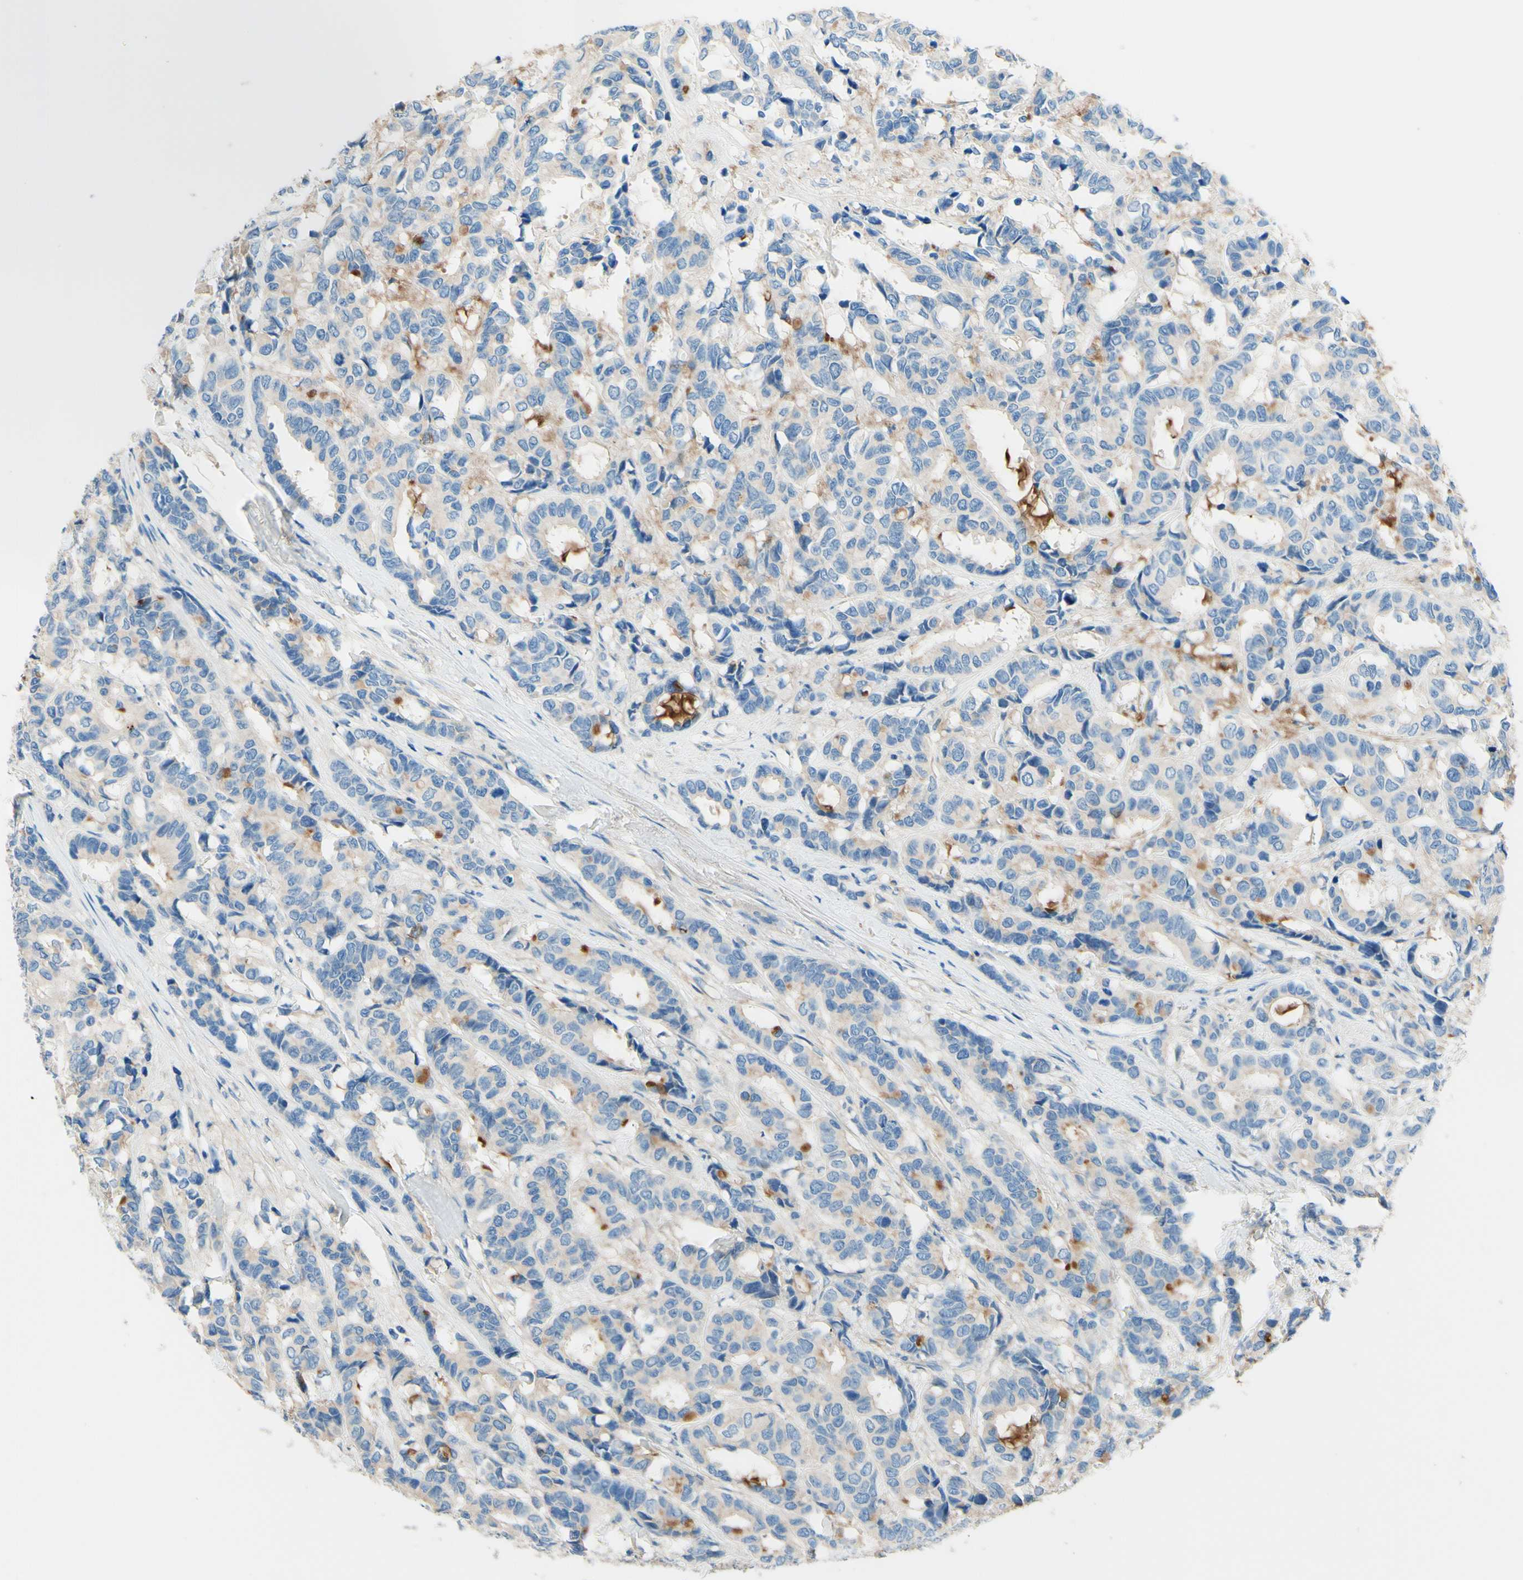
{"staining": {"intensity": "weak", "quantity": "<25%", "location": "cytoplasmic/membranous"}, "tissue": "breast cancer", "cell_type": "Tumor cells", "image_type": "cancer", "snomed": [{"axis": "morphology", "description": "Duct carcinoma"}, {"axis": "topography", "description": "Breast"}], "caption": "Immunohistochemistry (IHC) of breast infiltrating ductal carcinoma exhibits no expression in tumor cells.", "gene": "PASD1", "patient": {"sex": "female", "age": 87}}